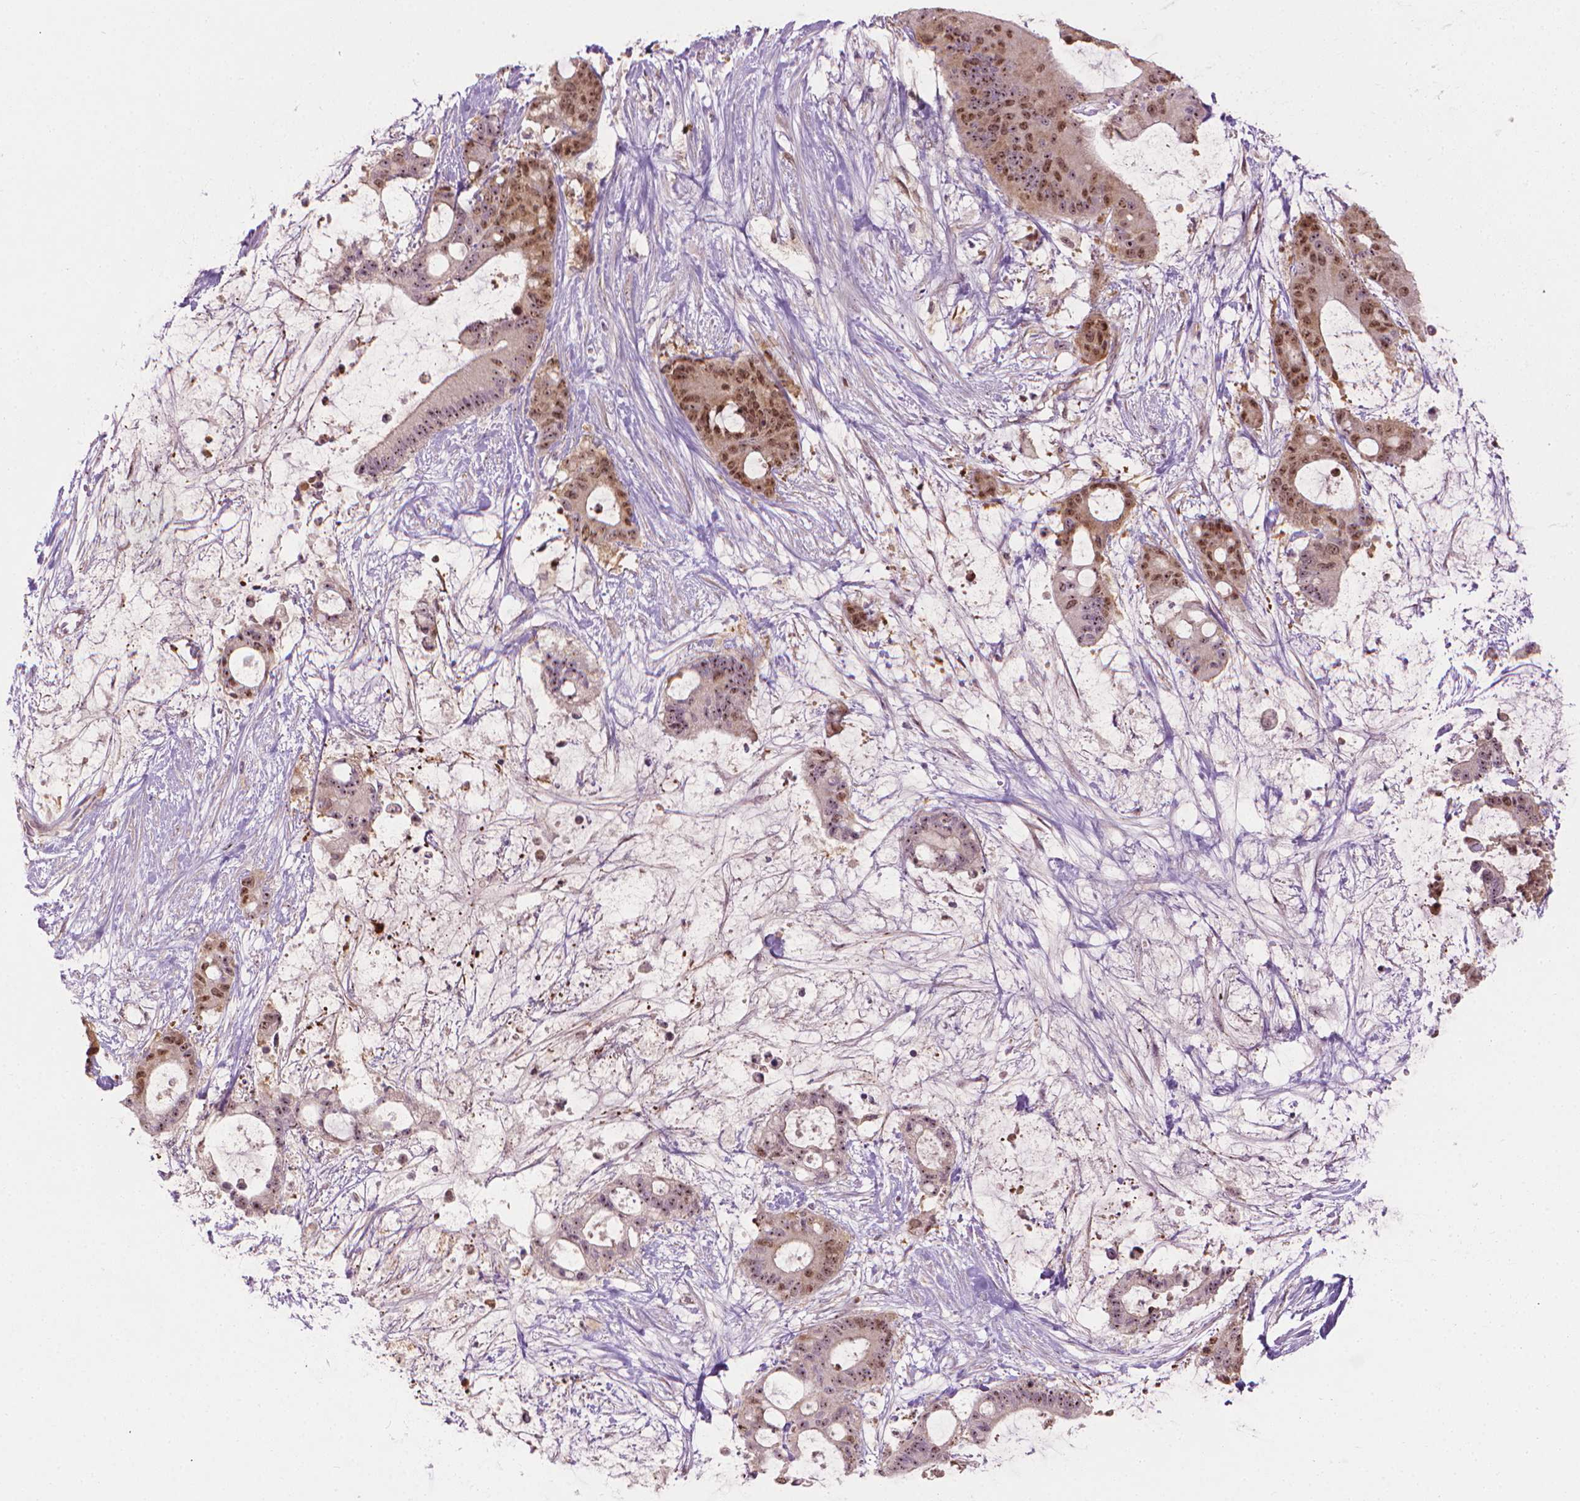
{"staining": {"intensity": "moderate", "quantity": ">75%", "location": "nuclear"}, "tissue": "liver cancer", "cell_type": "Tumor cells", "image_type": "cancer", "snomed": [{"axis": "morphology", "description": "Normal tissue, NOS"}, {"axis": "morphology", "description": "Cholangiocarcinoma"}, {"axis": "topography", "description": "Liver"}, {"axis": "topography", "description": "Peripheral nerve tissue"}], "caption": "An immunohistochemistry (IHC) image of neoplastic tissue is shown. Protein staining in brown highlights moderate nuclear positivity in liver cancer within tumor cells.", "gene": "SMC2", "patient": {"sex": "female", "age": 73}}